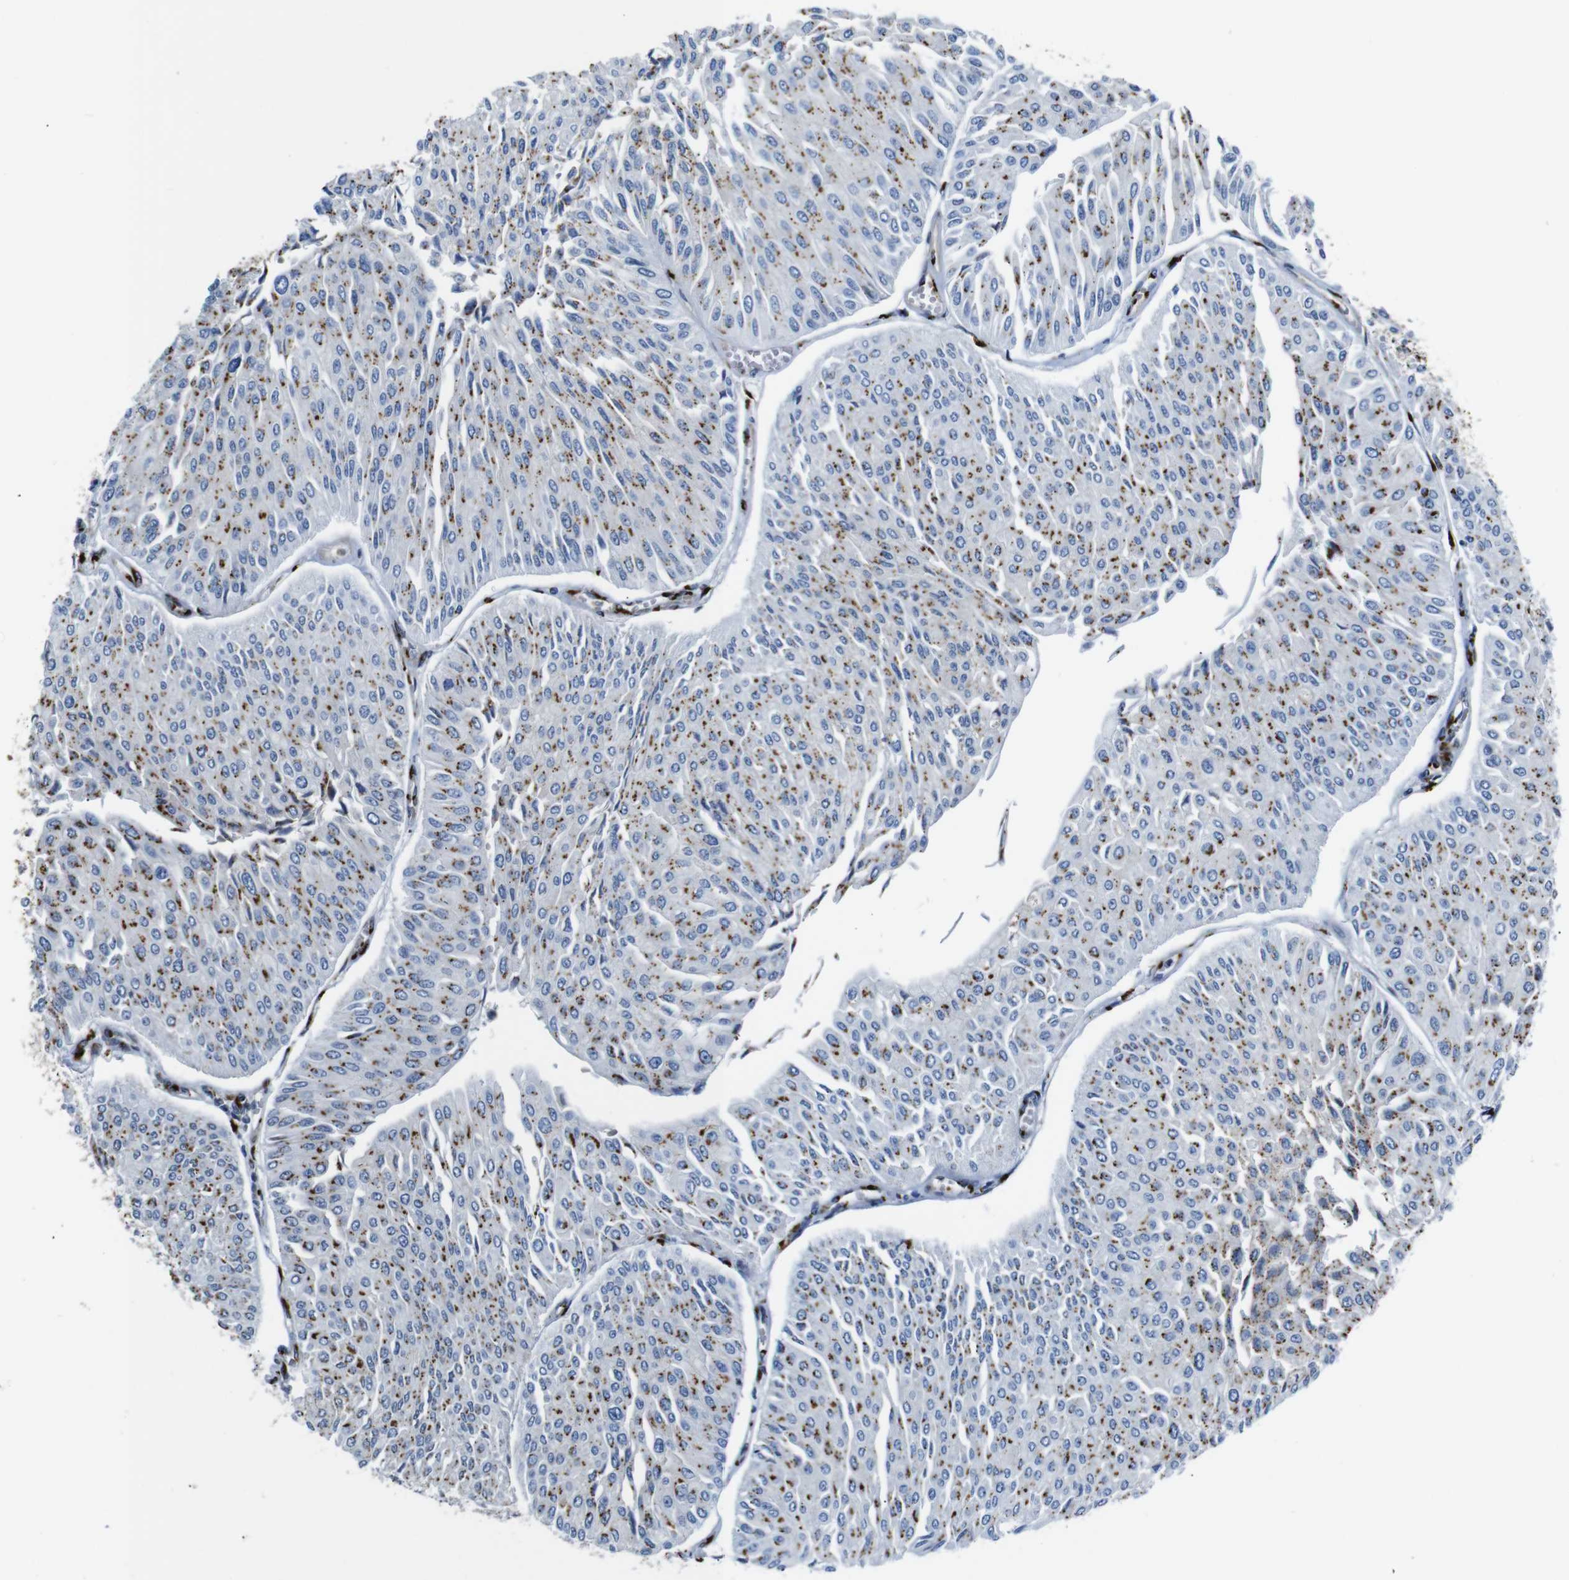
{"staining": {"intensity": "moderate", "quantity": ">75%", "location": "cytoplasmic/membranous"}, "tissue": "urothelial cancer", "cell_type": "Tumor cells", "image_type": "cancer", "snomed": [{"axis": "morphology", "description": "Urothelial carcinoma, Low grade"}, {"axis": "topography", "description": "Urinary bladder"}], "caption": "A brown stain highlights moderate cytoplasmic/membranous staining of a protein in urothelial cancer tumor cells. Nuclei are stained in blue.", "gene": "TGOLN2", "patient": {"sex": "male", "age": 67}}